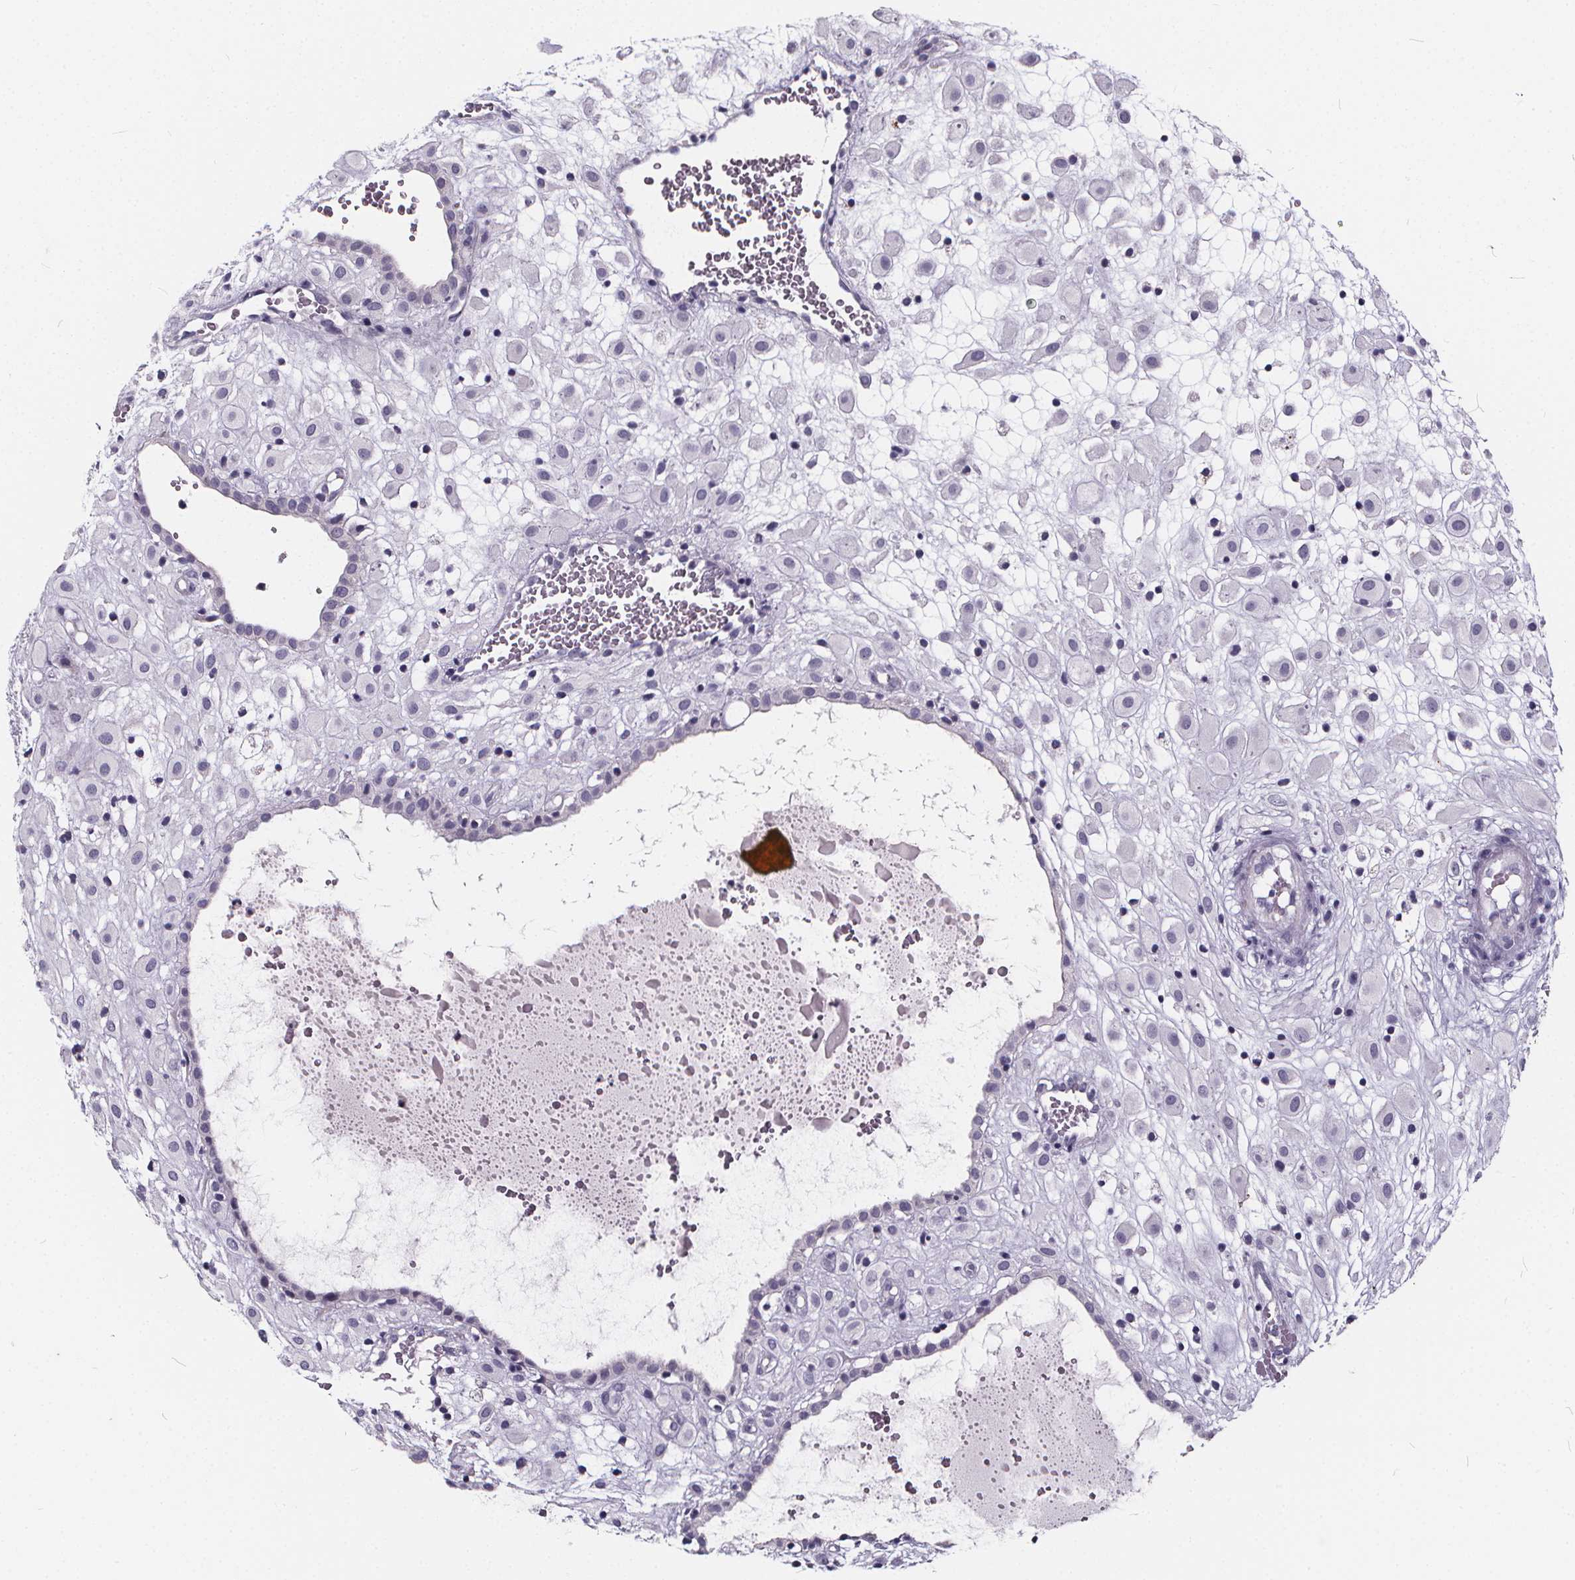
{"staining": {"intensity": "negative", "quantity": "none", "location": "none"}, "tissue": "placenta", "cell_type": "Decidual cells", "image_type": "normal", "snomed": [{"axis": "morphology", "description": "Normal tissue, NOS"}, {"axis": "topography", "description": "Placenta"}], "caption": "Decidual cells show no significant positivity in unremarkable placenta.", "gene": "SPEF2", "patient": {"sex": "female", "age": 24}}